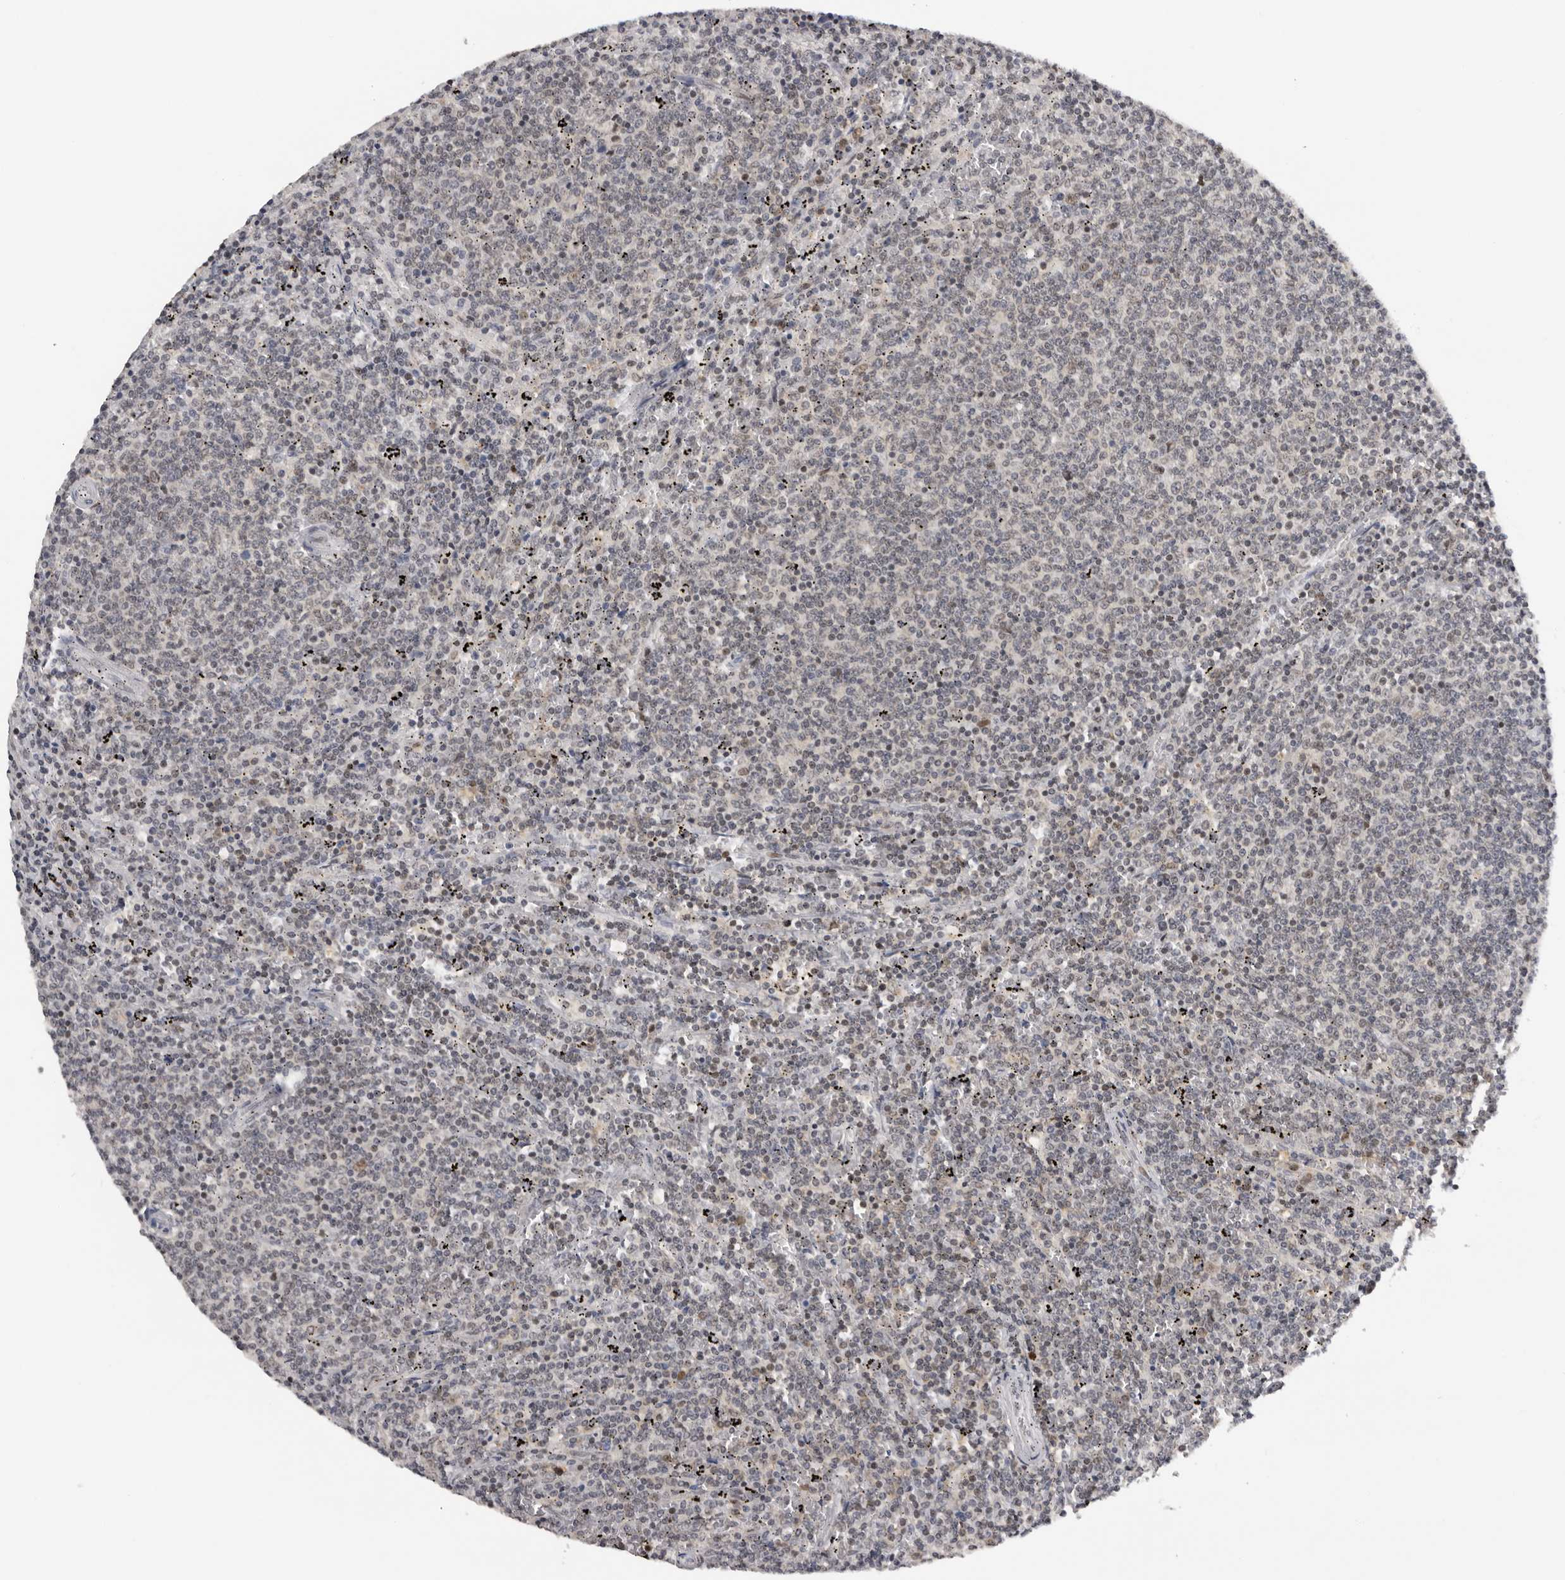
{"staining": {"intensity": "negative", "quantity": "none", "location": "none"}, "tissue": "lymphoma", "cell_type": "Tumor cells", "image_type": "cancer", "snomed": [{"axis": "morphology", "description": "Malignant lymphoma, non-Hodgkin's type, Low grade"}, {"axis": "topography", "description": "Spleen"}], "caption": "This micrograph is of lymphoma stained with immunohistochemistry to label a protein in brown with the nuclei are counter-stained blue. There is no staining in tumor cells.", "gene": "KIF2B", "patient": {"sex": "female", "age": 50}}